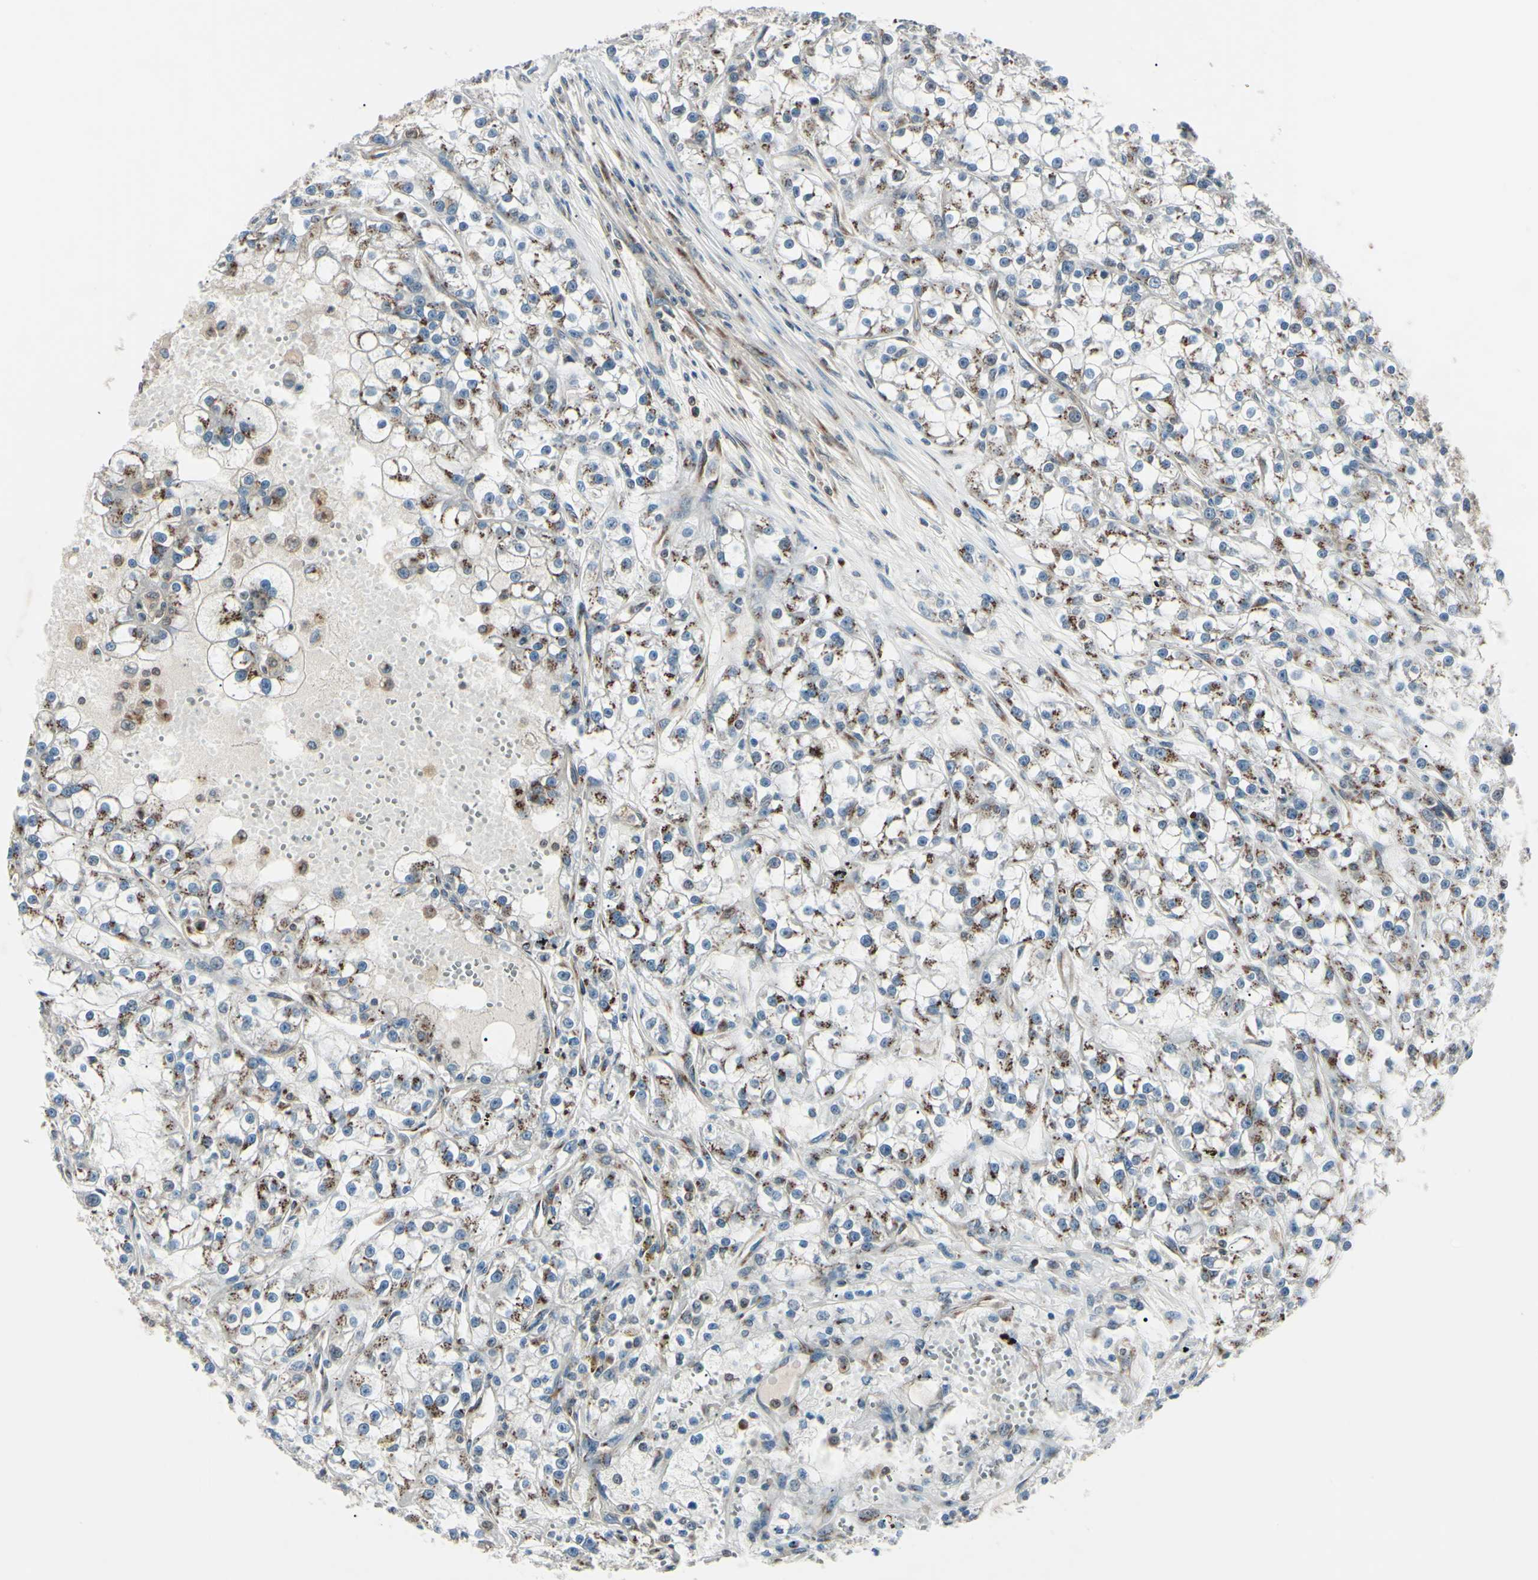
{"staining": {"intensity": "moderate", "quantity": "<25%", "location": "cytoplasmic/membranous"}, "tissue": "renal cancer", "cell_type": "Tumor cells", "image_type": "cancer", "snomed": [{"axis": "morphology", "description": "Adenocarcinoma, NOS"}, {"axis": "topography", "description": "Kidney"}], "caption": "Renal cancer stained with DAB (3,3'-diaminobenzidine) IHC exhibits low levels of moderate cytoplasmic/membranous staining in about <25% of tumor cells. (Stains: DAB (3,3'-diaminobenzidine) in brown, nuclei in blue, Microscopy: brightfield microscopy at high magnification).", "gene": "MAPRE1", "patient": {"sex": "female", "age": 52}}